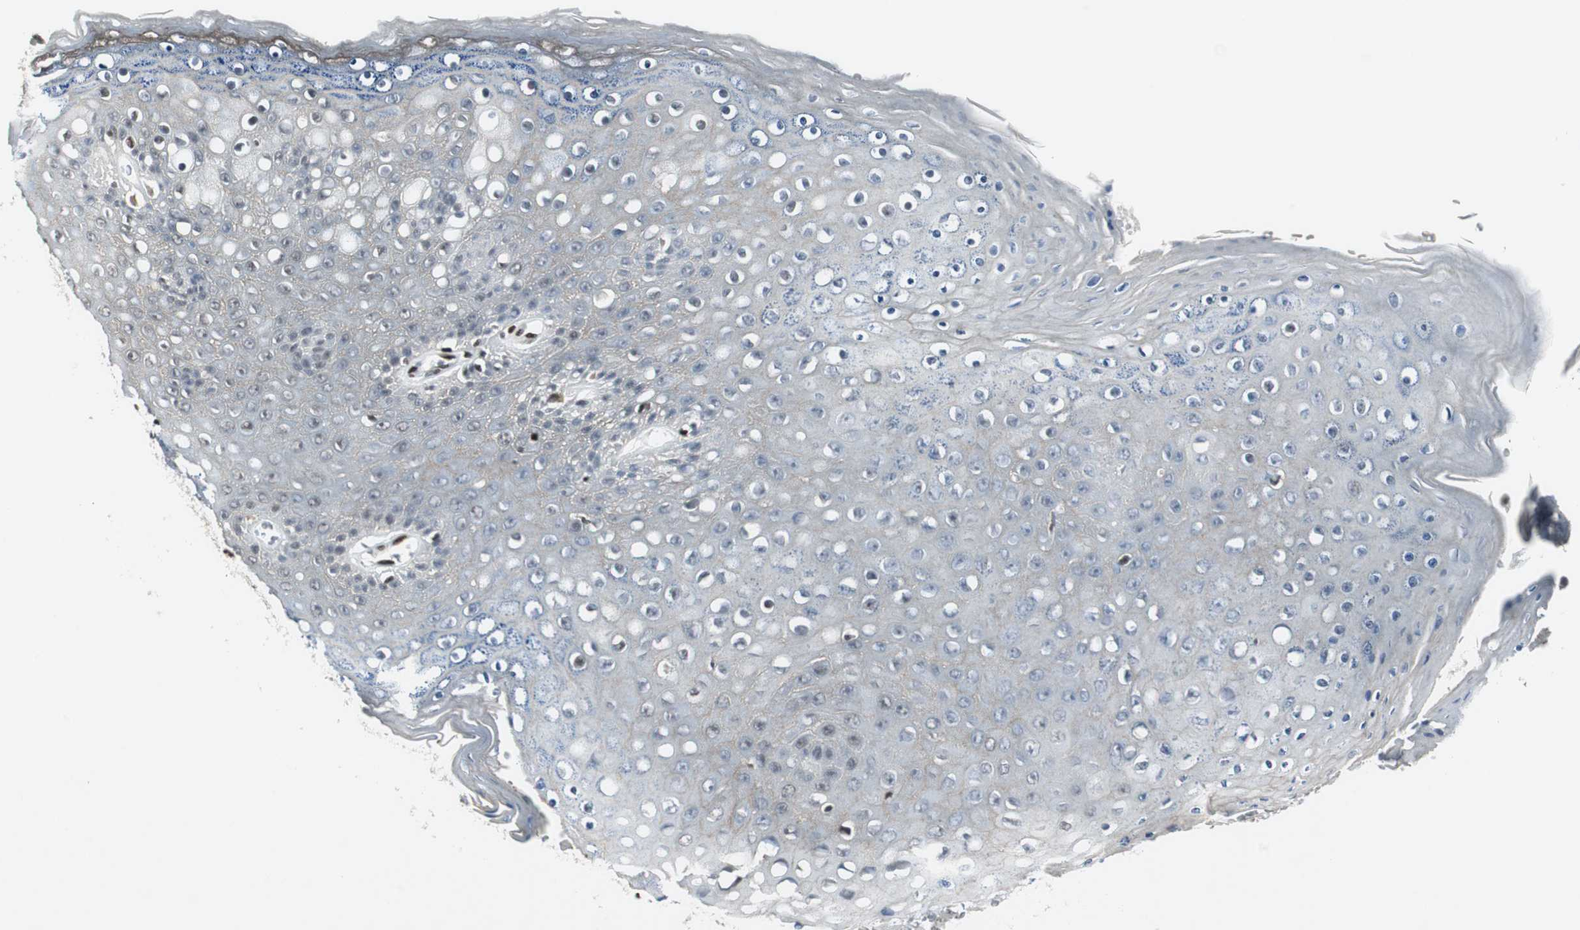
{"staining": {"intensity": "strong", "quantity": "25%-75%", "location": "nuclear"}, "tissue": "skin", "cell_type": "Epidermal cells", "image_type": "normal", "snomed": [{"axis": "morphology", "description": "Normal tissue, NOS"}, {"axis": "topography", "description": "Anal"}], "caption": "Skin stained with DAB immunohistochemistry (IHC) shows high levels of strong nuclear staining in approximately 25%-75% of epidermal cells. The staining was performed using DAB (3,3'-diaminobenzidine) to visualize the protein expression in brown, while the nuclei were stained in blue with hematoxylin (Magnification: 20x).", "gene": "MEF2D", "patient": {"sex": "female", "age": 46}}